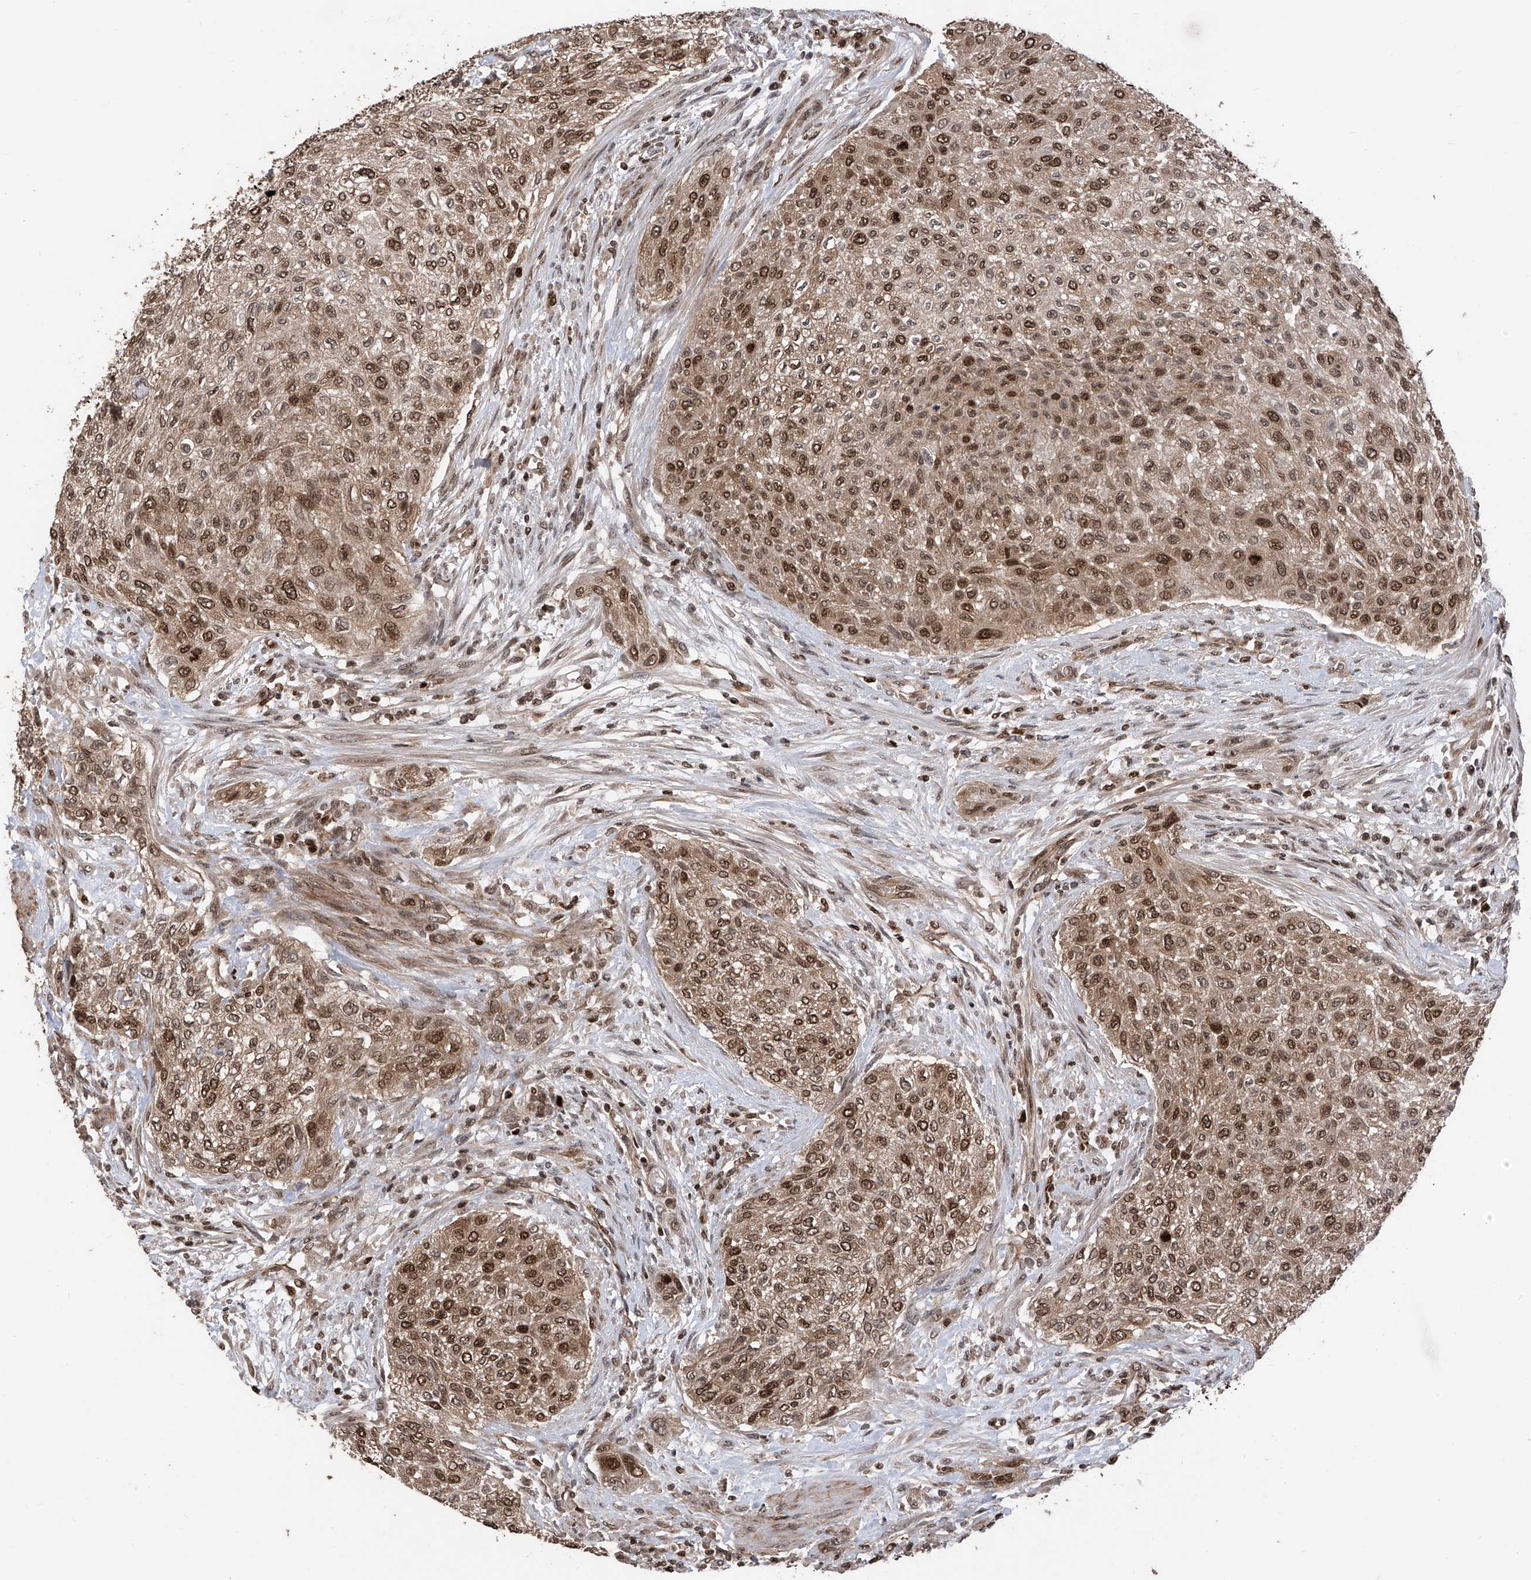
{"staining": {"intensity": "strong", "quantity": ">75%", "location": "cytoplasmic/membranous,nuclear"}, "tissue": "urothelial cancer", "cell_type": "Tumor cells", "image_type": "cancer", "snomed": [{"axis": "morphology", "description": "Urothelial carcinoma, High grade"}, {"axis": "topography", "description": "Urinary bladder"}], "caption": "A micrograph showing strong cytoplasmic/membranous and nuclear expression in about >75% of tumor cells in urothelial carcinoma (high-grade), as visualized by brown immunohistochemical staining.", "gene": "DNAJC9", "patient": {"sex": "male", "age": 35}}